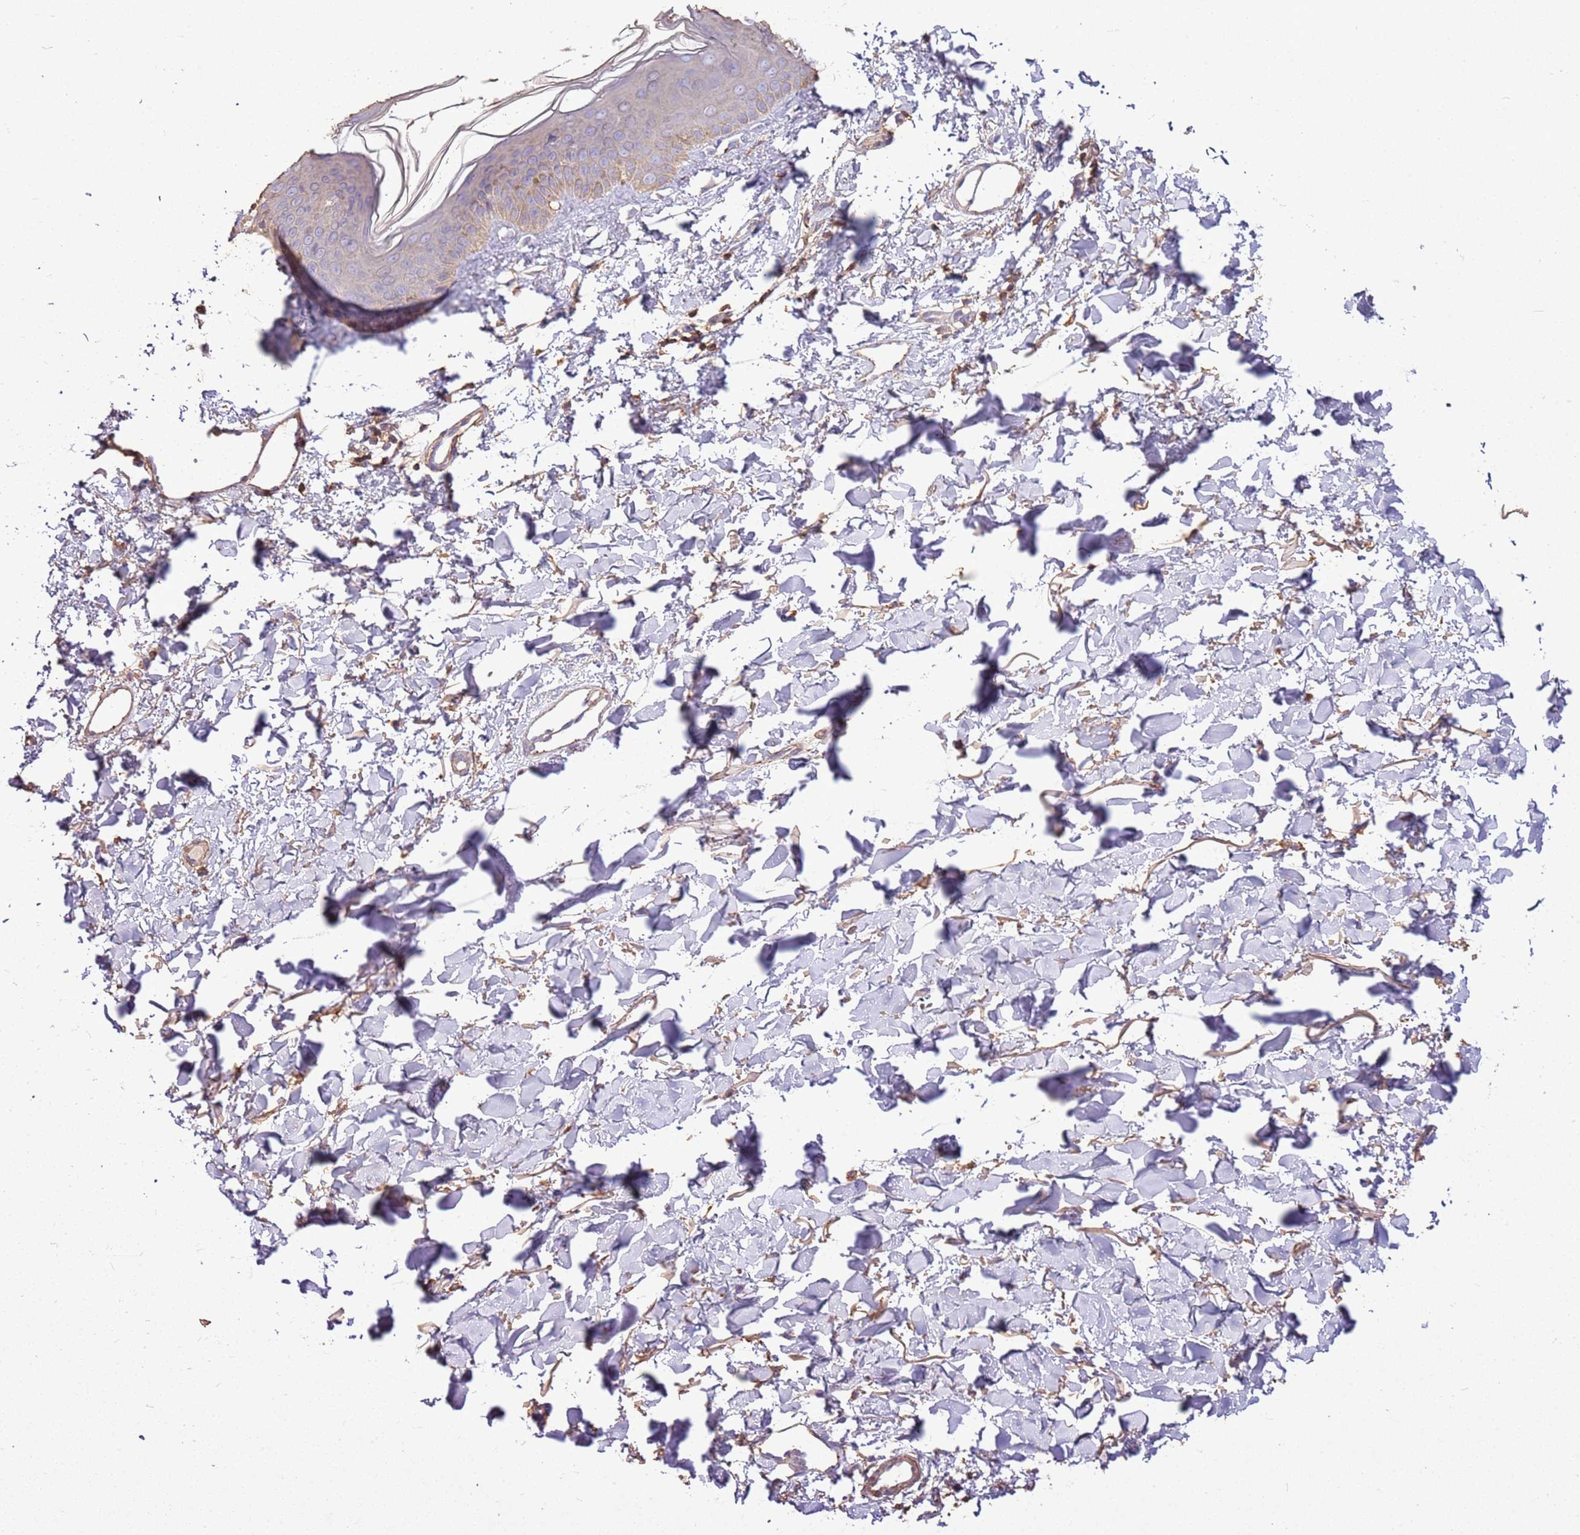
{"staining": {"intensity": "weak", "quantity": ">75%", "location": "cytoplasmic/membranous"}, "tissue": "skin", "cell_type": "Fibroblasts", "image_type": "normal", "snomed": [{"axis": "morphology", "description": "Normal tissue, NOS"}, {"axis": "topography", "description": "Skin"}], "caption": "Immunohistochemical staining of benign skin displays weak cytoplasmic/membranous protein staining in about >75% of fibroblasts.", "gene": "ARL10", "patient": {"sex": "female", "age": 58}}